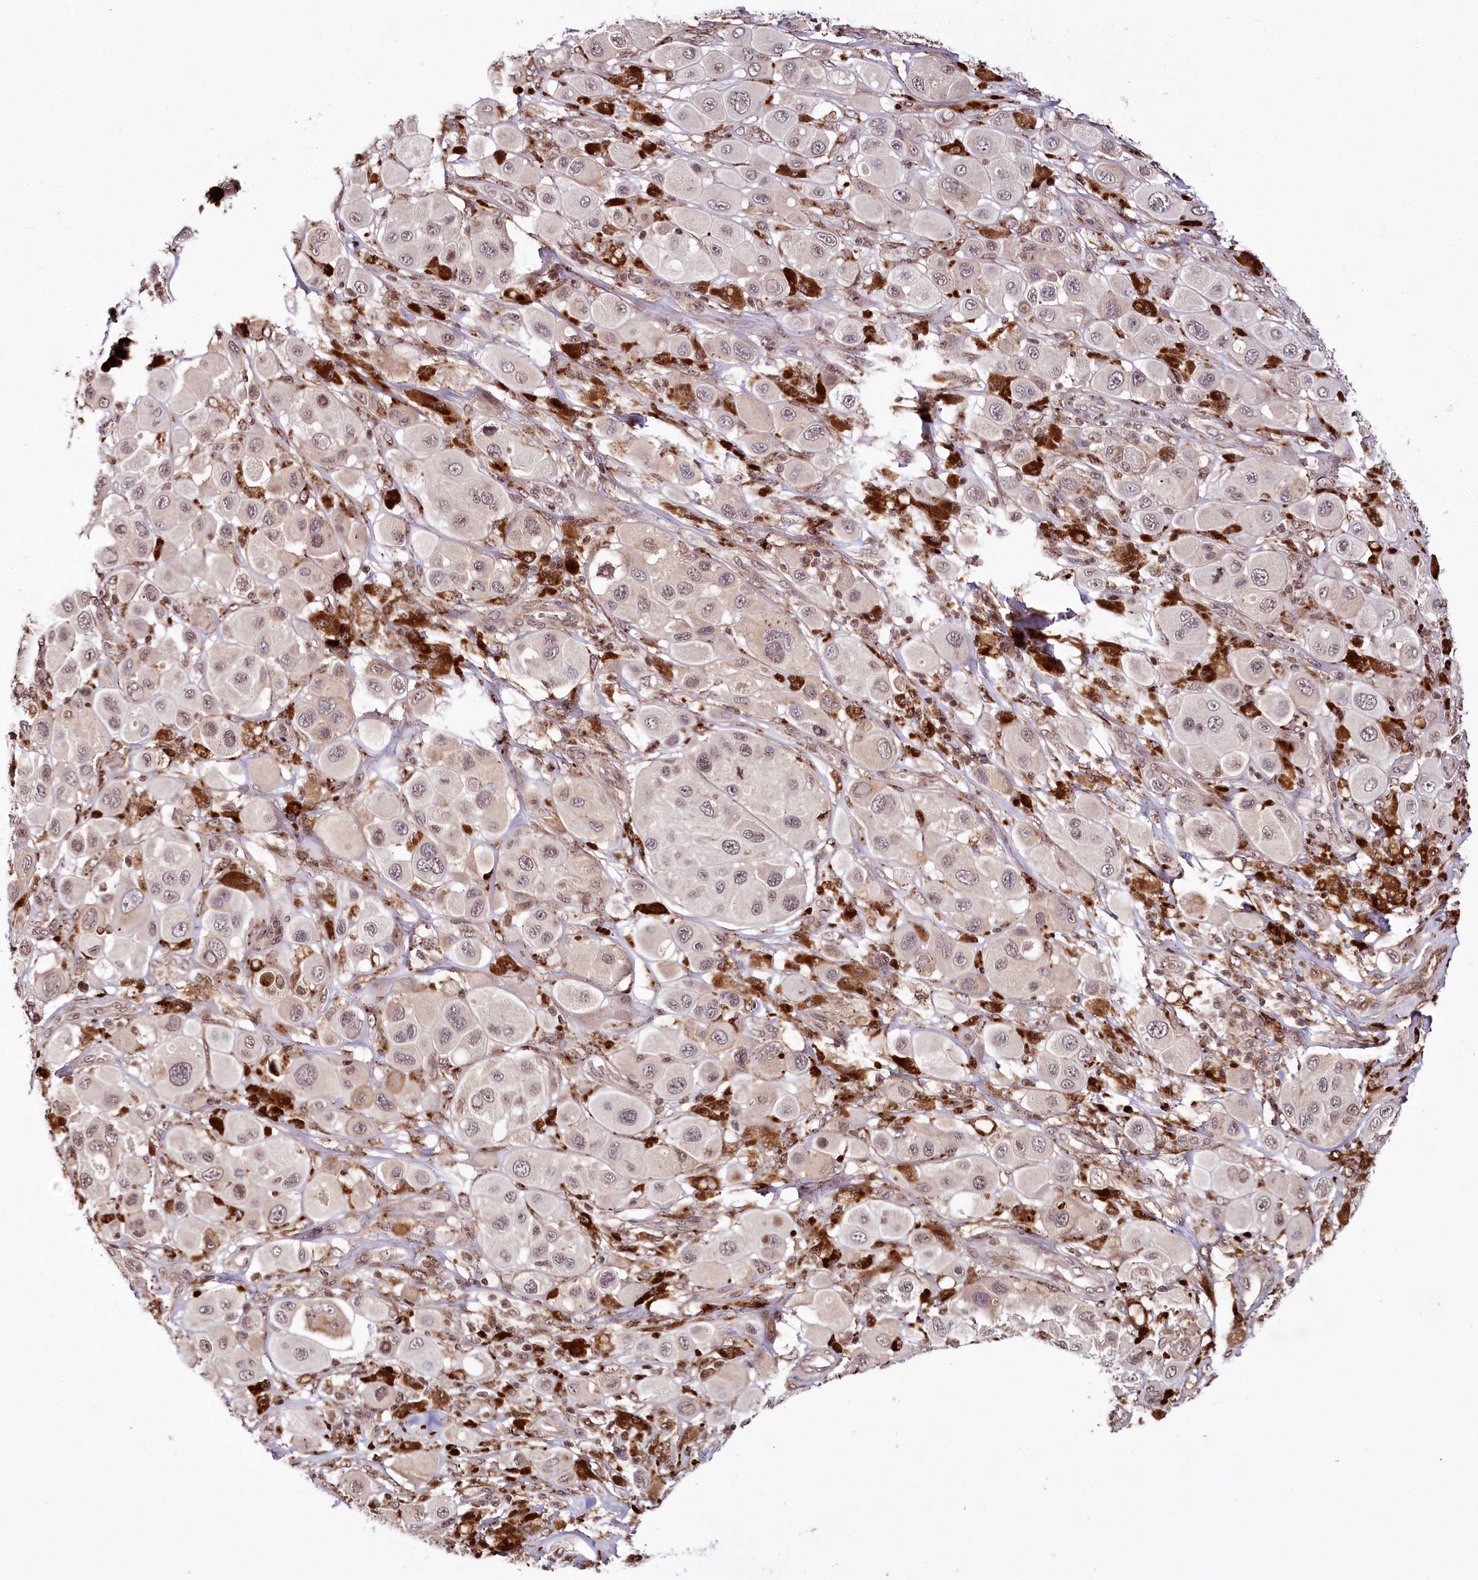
{"staining": {"intensity": "weak", "quantity": ">75%", "location": "nuclear"}, "tissue": "melanoma", "cell_type": "Tumor cells", "image_type": "cancer", "snomed": [{"axis": "morphology", "description": "Malignant melanoma, Metastatic site"}, {"axis": "topography", "description": "Skin"}], "caption": "Human malignant melanoma (metastatic site) stained with a brown dye displays weak nuclear positive positivity in about >75% of tumor cells.", "gene": "HOXC8", "patient": {"sex": "male", "age": 41}}